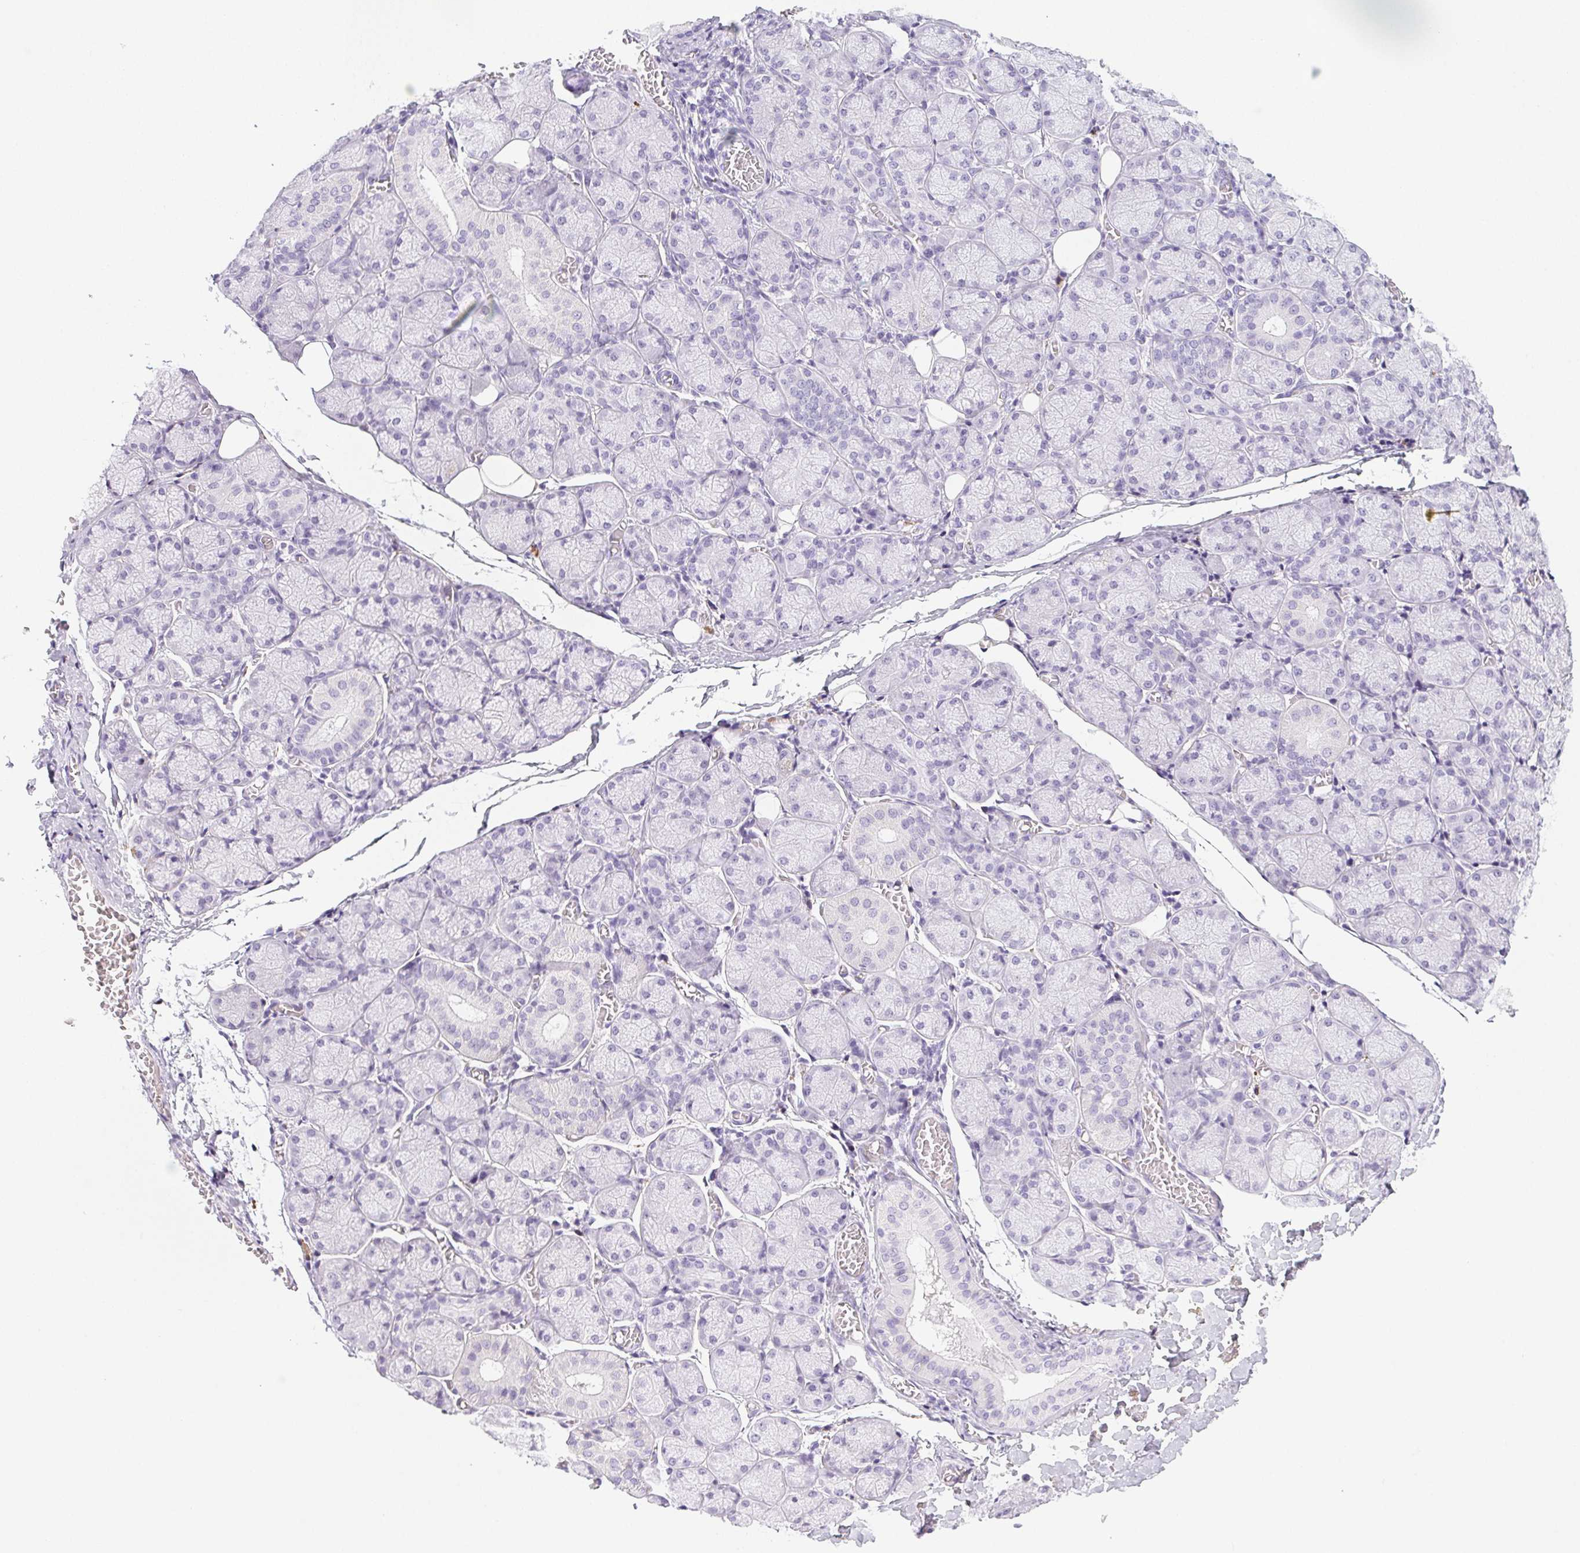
{"staining": {"intensity": "negative", "quantity": "none", "location": "none"}, "tissue": "salivary gland", "cell_type": "Glandular cells", "image_type": "normal", "snomed": [{"axis": "morphology", "description": "Normal tissue, NOS"}, {"axis": "topography", "description": "Salivary gland"}], "caption": "This is an IHC micrograph of normal human salivary gland. There is no expression in glandular cells.", "gene": "VTN", "patient": {"sex": "female", "age": 24}}